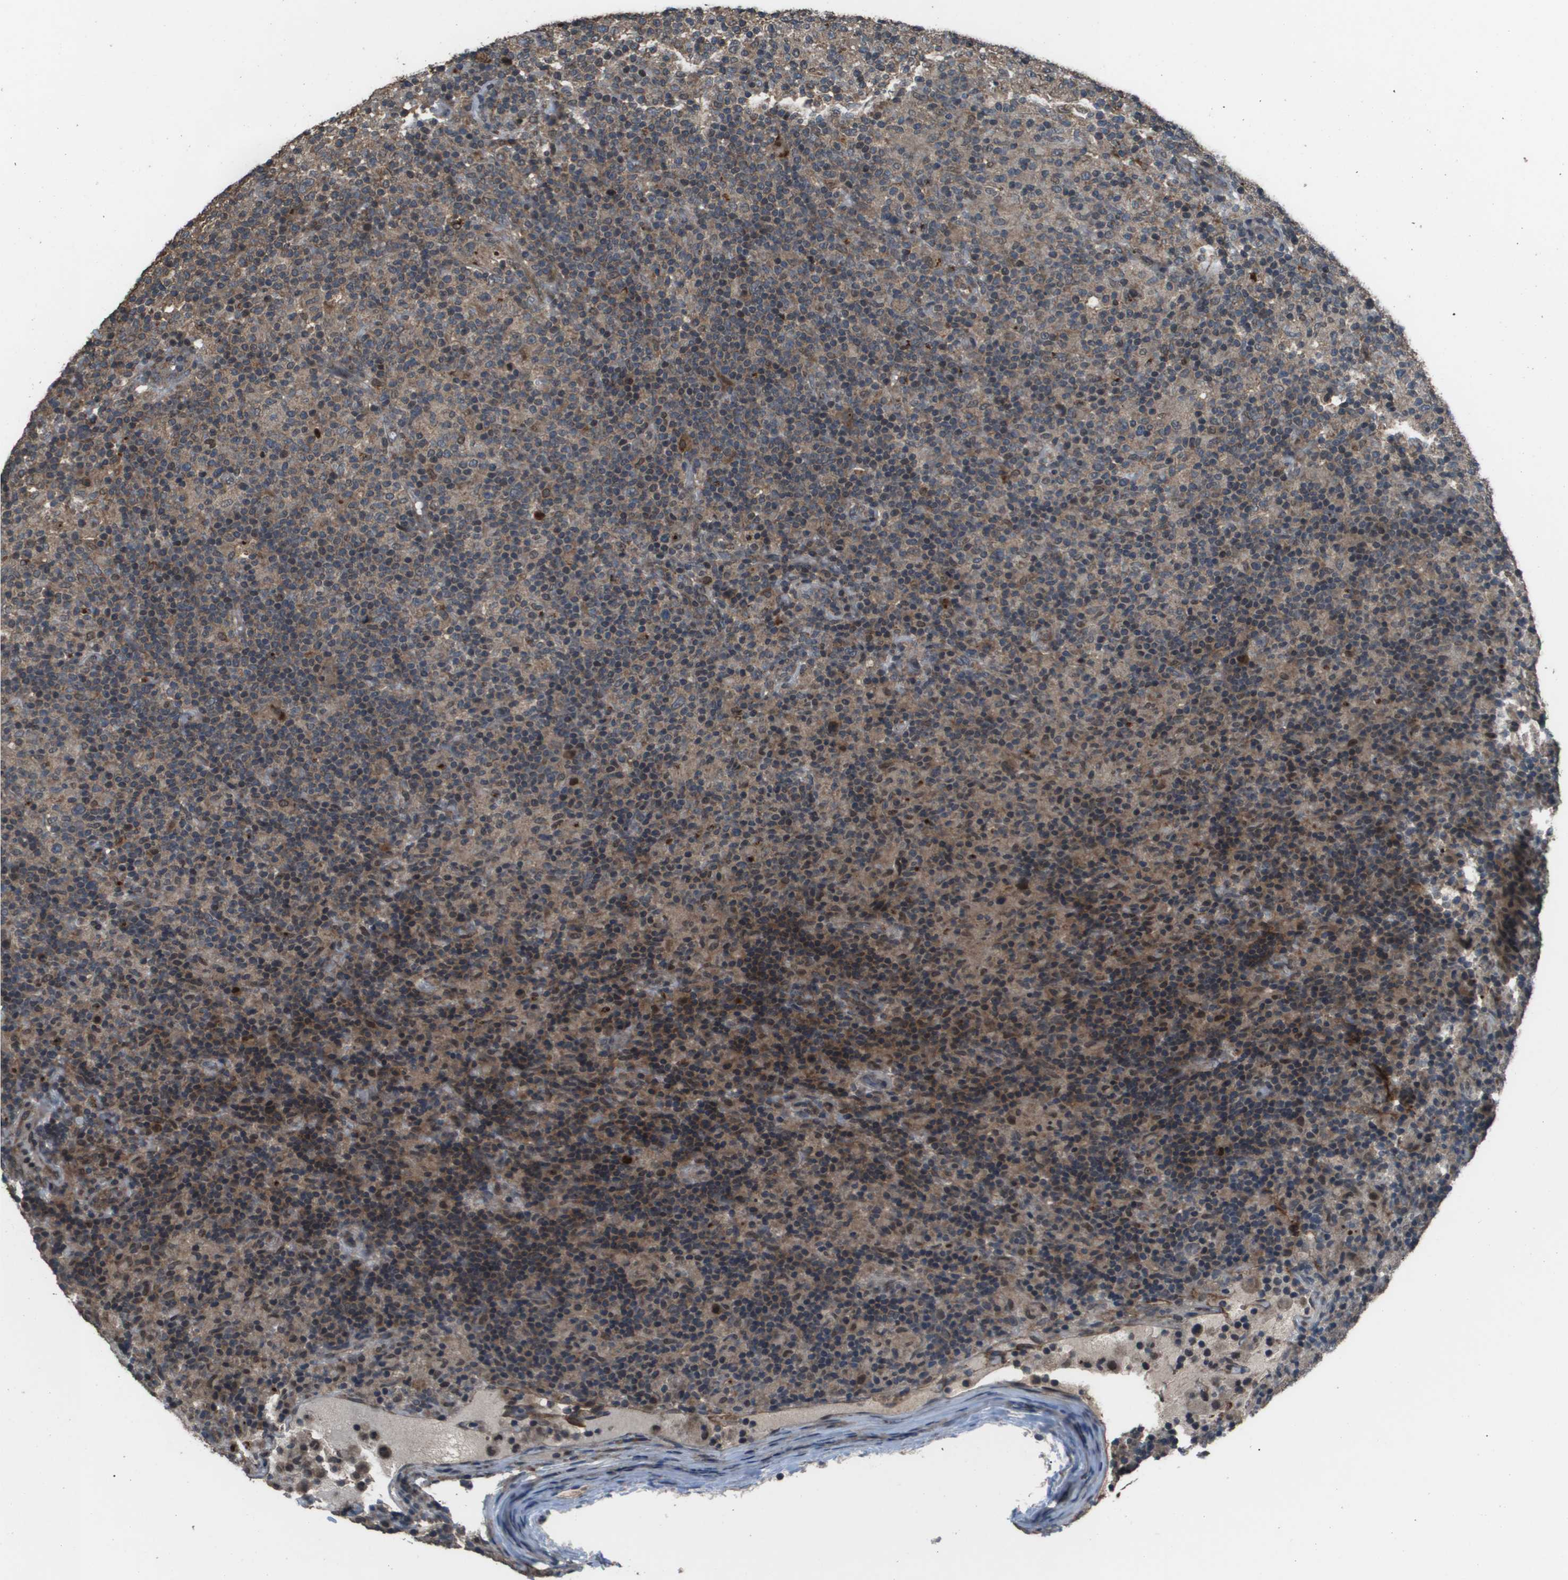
{"staining": {"intensity": "weak", "quantity": ">75%", "location": "cytoplasmic/membranous"}, "tissue": "lymphoma", "cell_type": "Tumor cells", "image_type": "cancer", "snomed": [{"axis": "morphology", "description": "Hodgkin's disease, NOS"}, {"axis": "topography", "description": "Lymph node"}], "caption": "Immunohistochemistry staining of Hodgkin's disease, which displays low levels of weak cytoplasmic/membranous staining in approximately >75% of tumor cells indicating weak cytoplasmic/membranous protein expression. The staining was performed using DAB (3,3'-diaminobenzidine) (brown) for protein detection and nuclei were counterstained in hematoxylin (blue).", "gene": "GOSR2", "patient": {"sex": "male", "age": 70}}